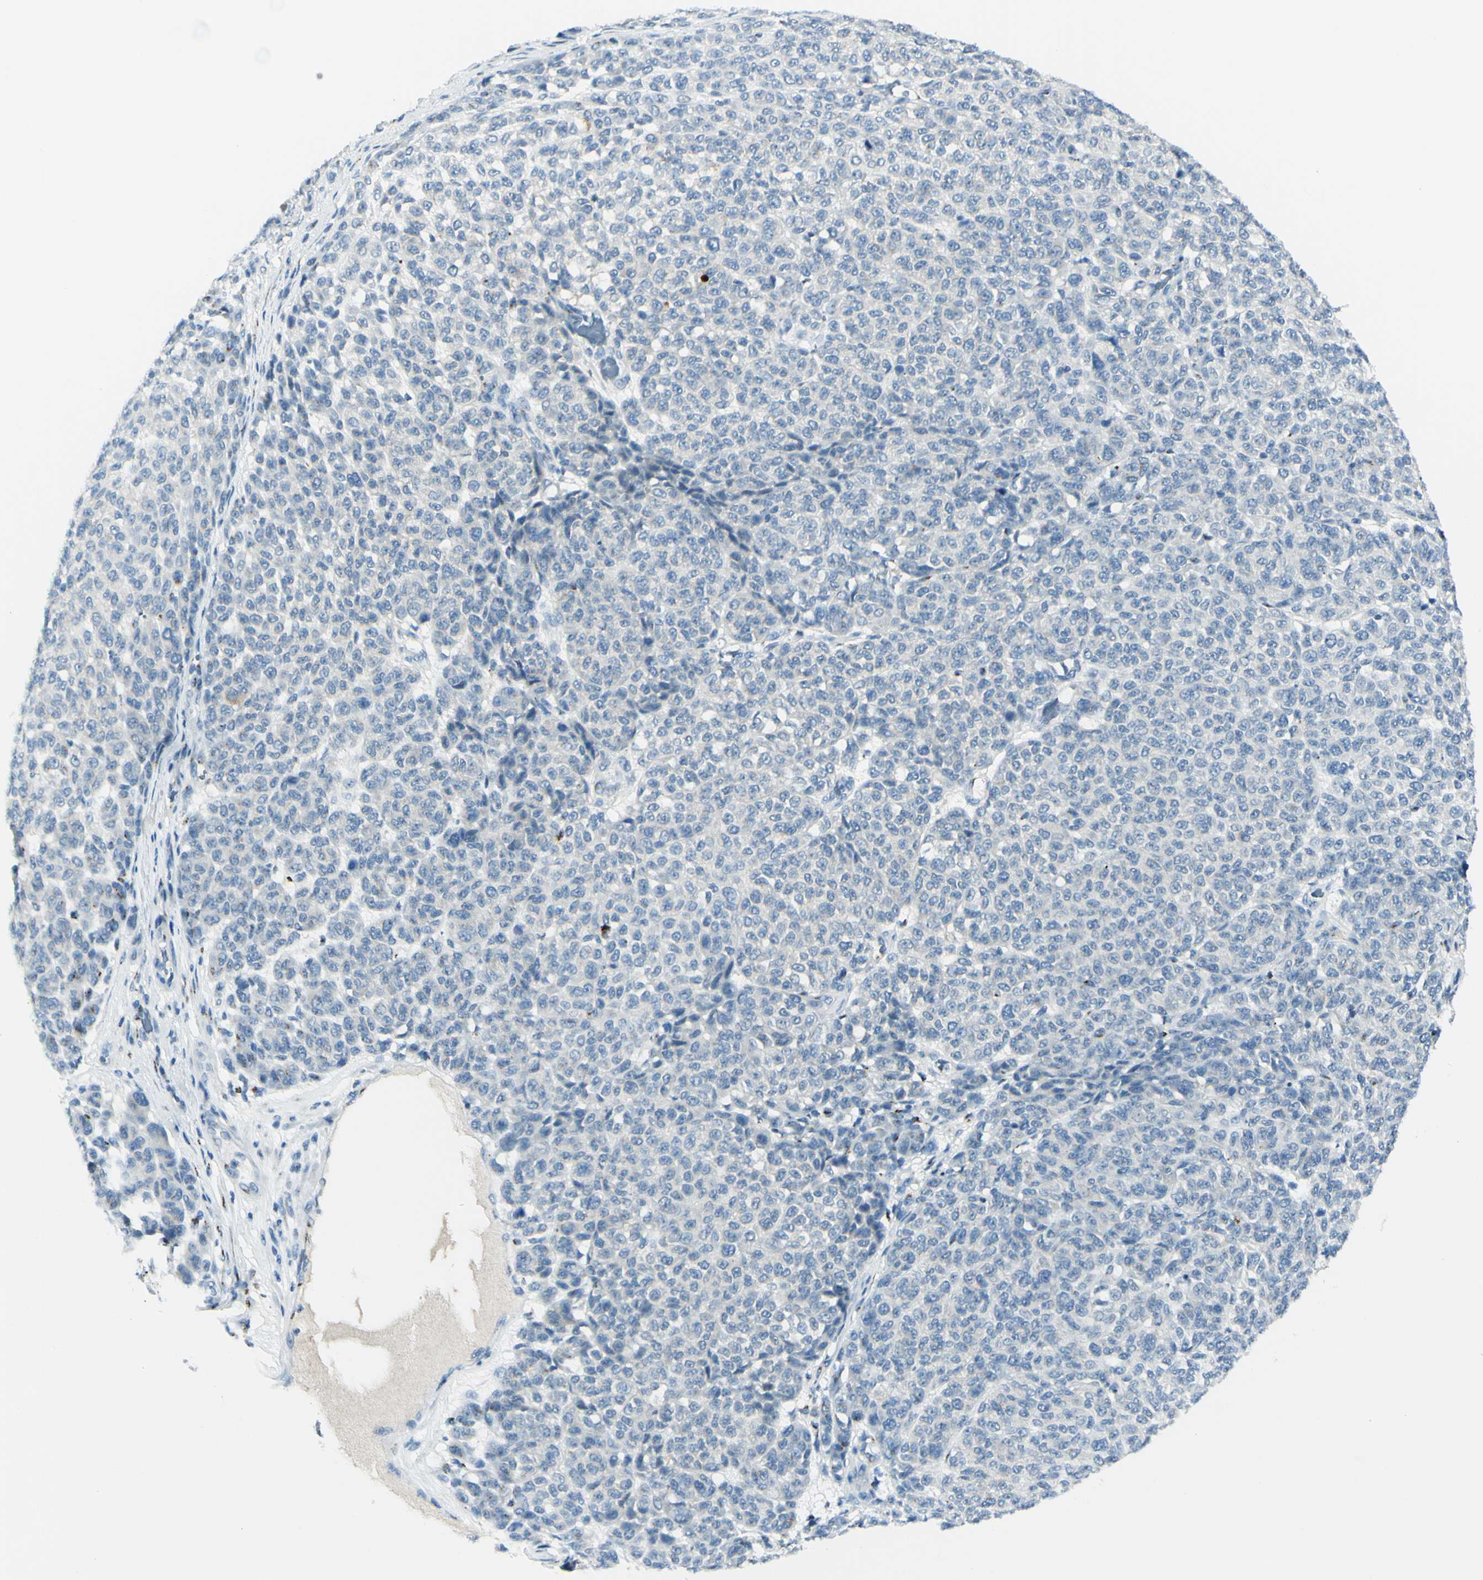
{"staining": {"intensity": "negative", "quantity": "none", "location": "none"}, "tissue": "melanoma", "cell_type": "Tumor cells", "image_type": "cancer", "snomed": [{"axis": "morphology", "description": "Malignant melanoma, NOS"}, {"axis": "topography", "description": "Skin"}], "caption": "This is a histopathology image of IHC staining of melanoma, which shows no positivity in tumor cells. (Immunohistochemistry, brightfield microscopy, high magnification).", "gene": "B4GALT1", "patient": {"sex": "male", "age": 59}}